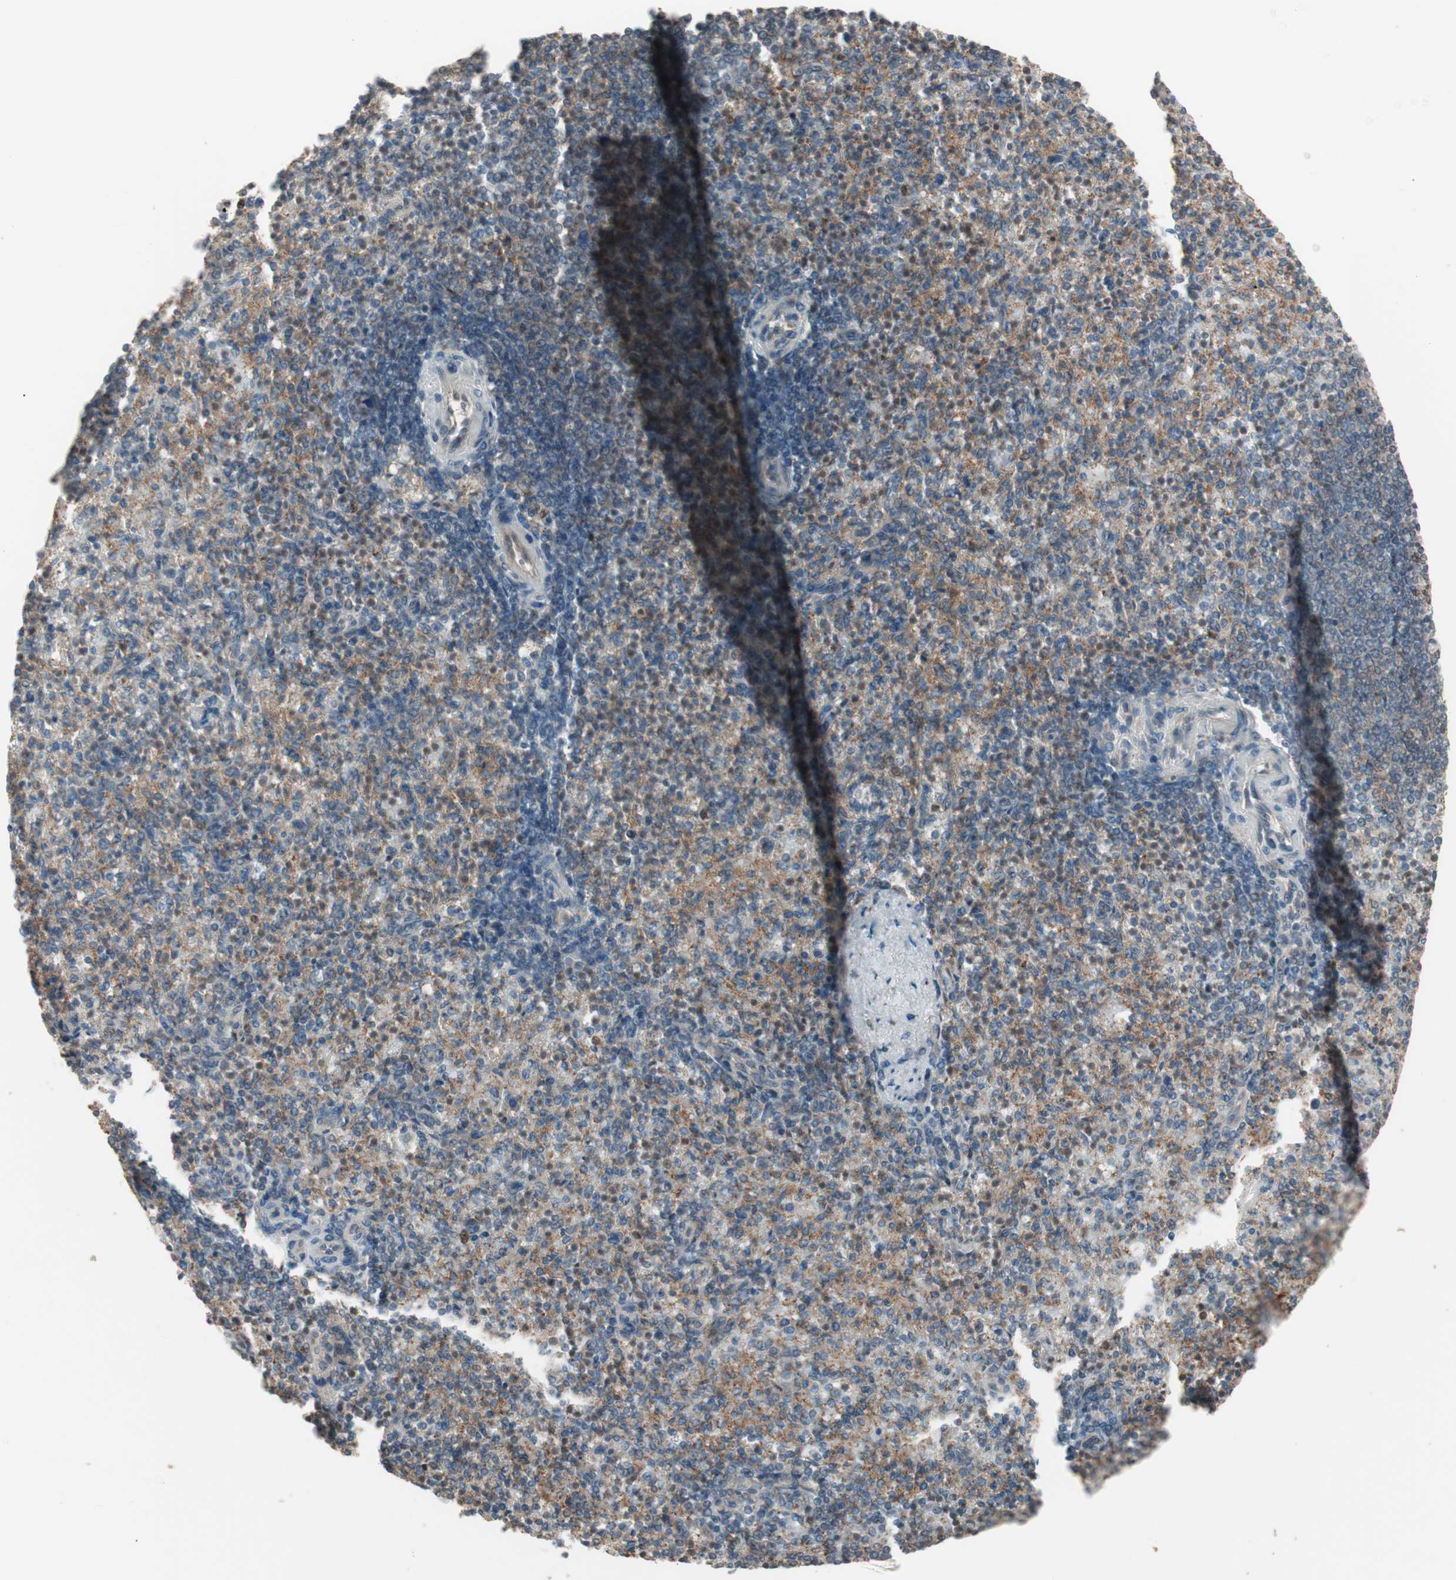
{"staining": {"intensity": "moderate", "quantity": ">75%", "location": "cytoplasmic/membranous"}, "tissue": "spleen", "cell_type": "Cells in red pulp", "image_type": "normal", "snomed": [{"axis": "morphology", "description": "Normal tissue, NOS"}, {"axis": "topography", "description": "Spleen"}], "caption": "Approximately >75% of cells in red pulp in unremarkable human spleen demonstrate moderate cytoplasmic/membranous protein staining as visualized by brown immunohistochemical staining.", "gene": "ATP6AP2", "patient": {"sex": "female", "age": 74}}